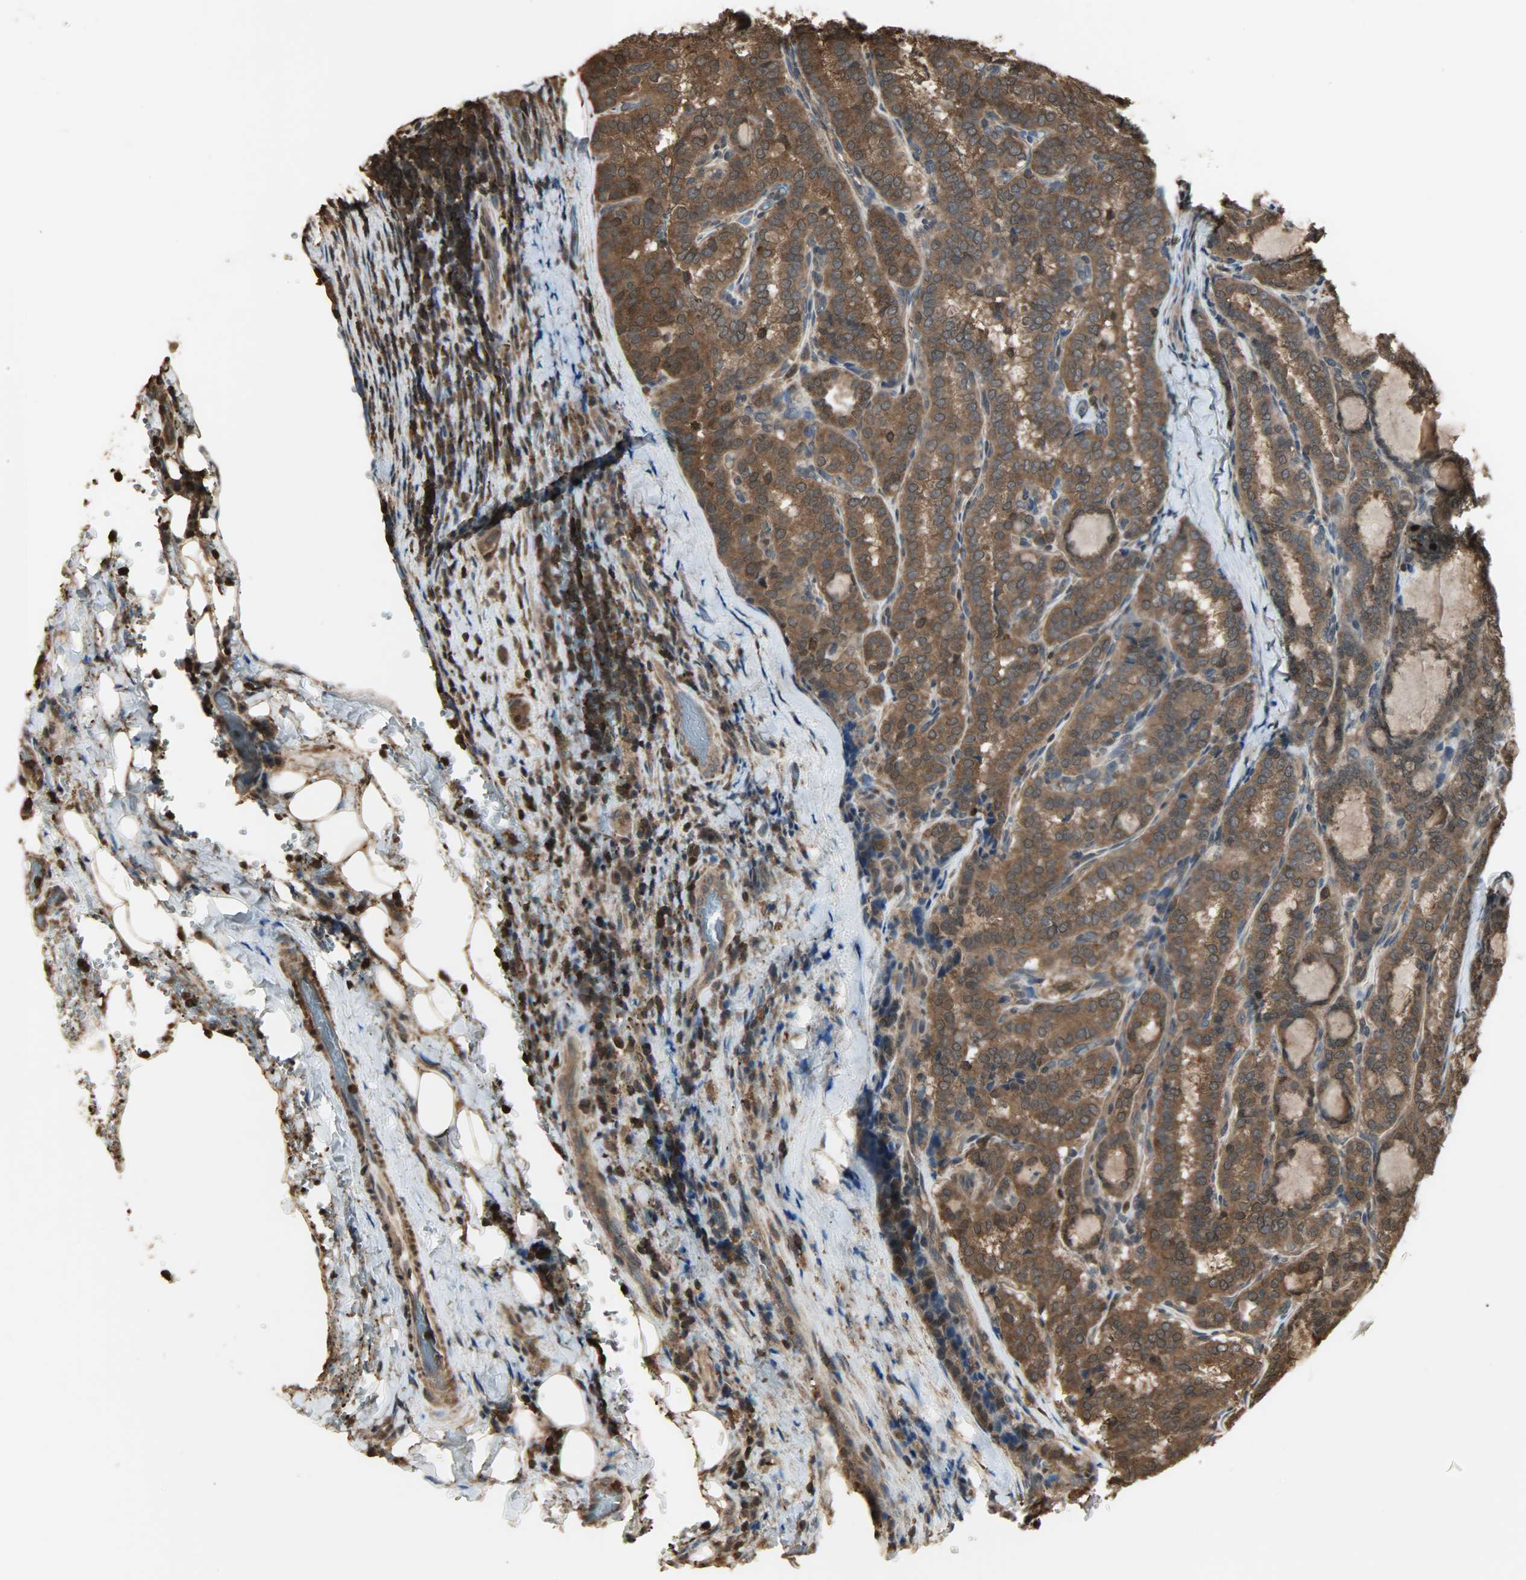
{"staining": {"intensity": "strong", "quantity": ">75%", "location": "cytoplasmic/membranous,nuclear"}, "tissue": "thyroid cancer", "cell_type": "Tumor cells", "image_type": "cancer", "snomed": [{"axis": "morphology", "description": "Papillary adenocarcinoma, NOS"}, {"axis": "topography", "description": "Thyroid gland"}], "caption": "Thyroid papillary adenocarcinoma was stained to show a protein in brown. There is high levels of strong cytoplasmic/membranous and nuclear positivity in about >75% of tumor cells.", "gene": "YWHAZ", "patient": {"sex": "female", "age": 30}}